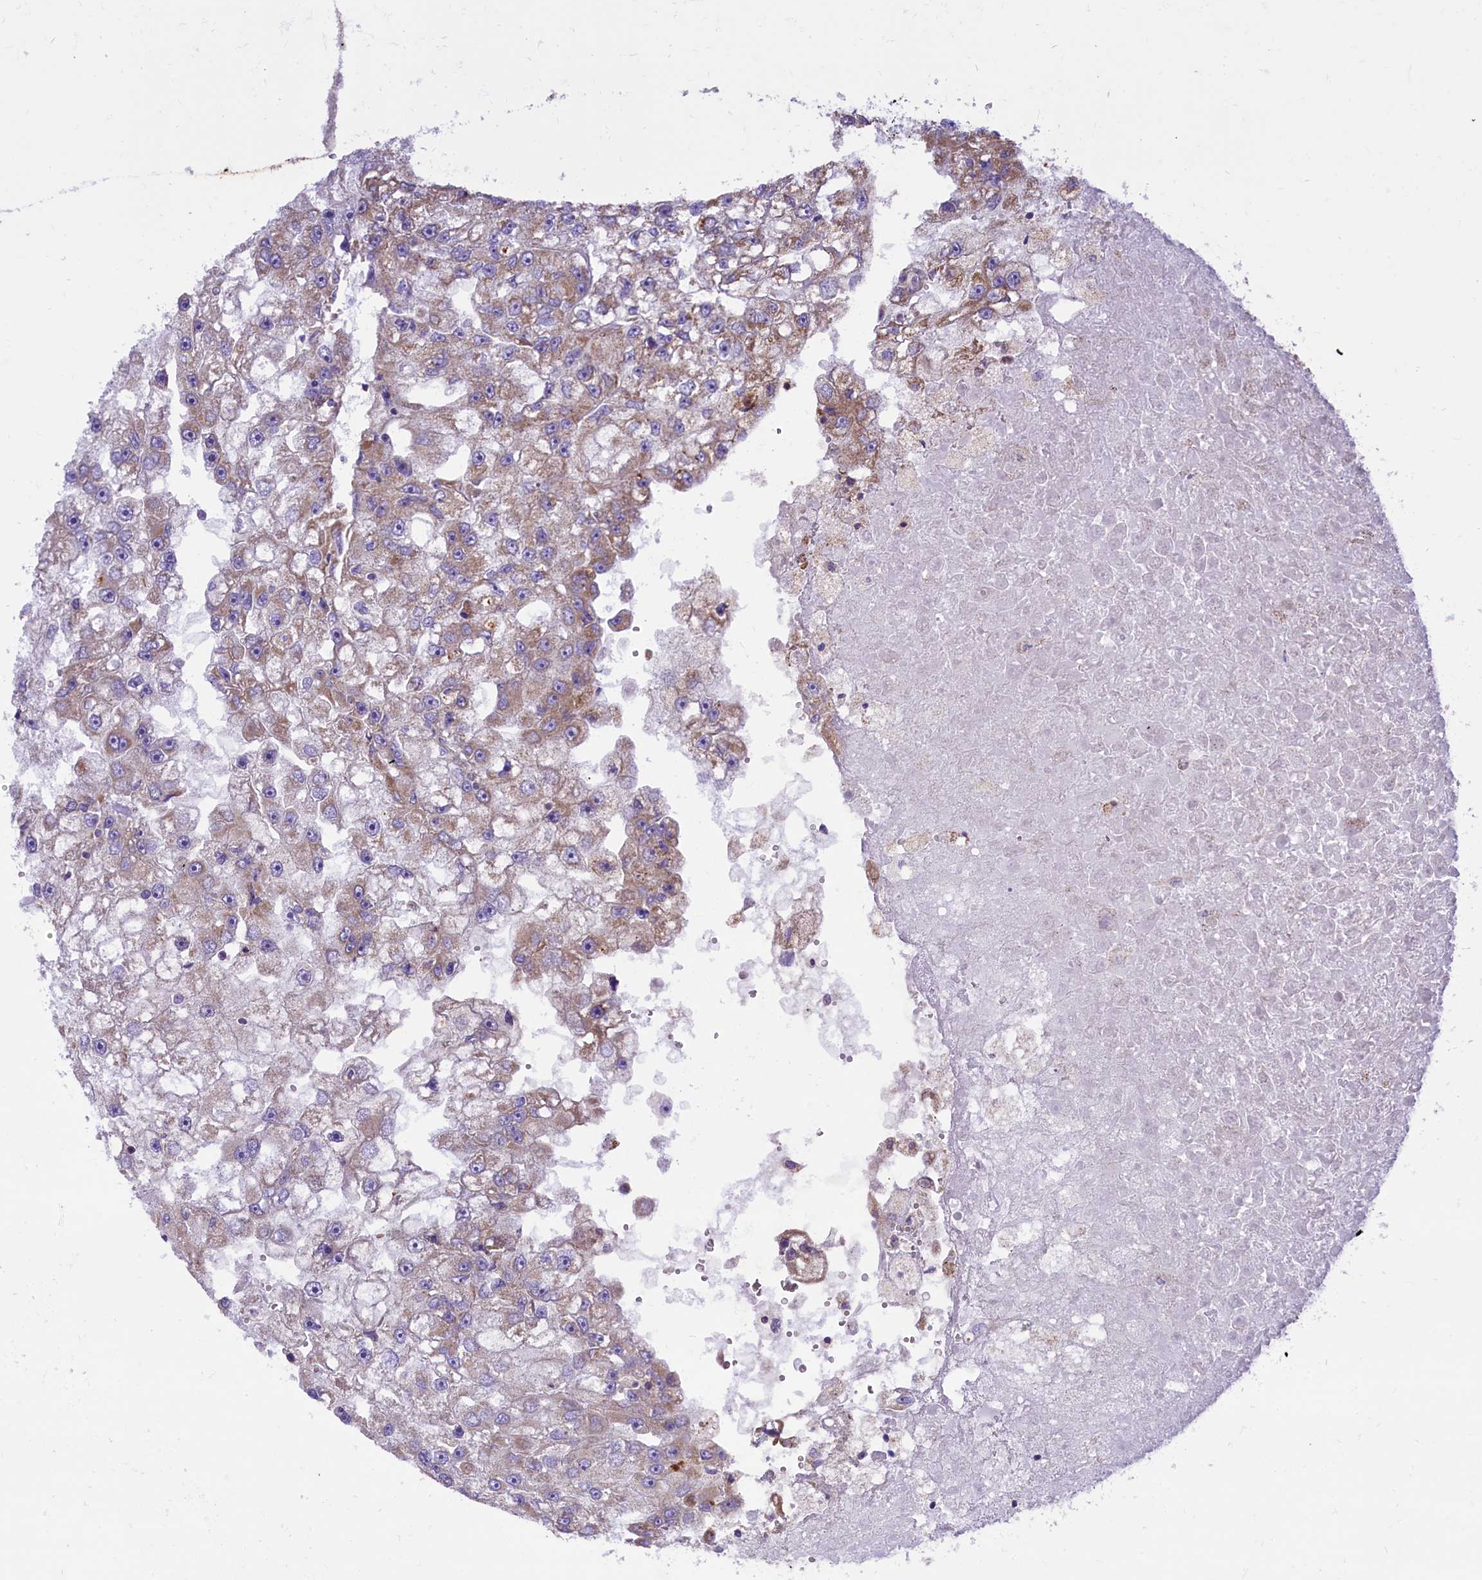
{"staining": {"intensity": "moderate", "quantity": "25%-75%", "location": "cytoplasmic/membranous"}, "tissue": "renal cancer", "cell_type": "Tumor cells", "image_type": "cancer", "snomed": [{"axis": "morphology", "description": "Adenocarcinoma, NOS"}, {"axis": "topography", "description": "Kidney"}], "caption": "Brown immunohistochemical staining in human renal cancer (adenocarcinoma) demonstrates moderate cytoplasmic/membranous staining in approximately 25%-75% of tumor cells.", "gene": "PTPRU", "patient": {"sex": "male", "age": 63}}